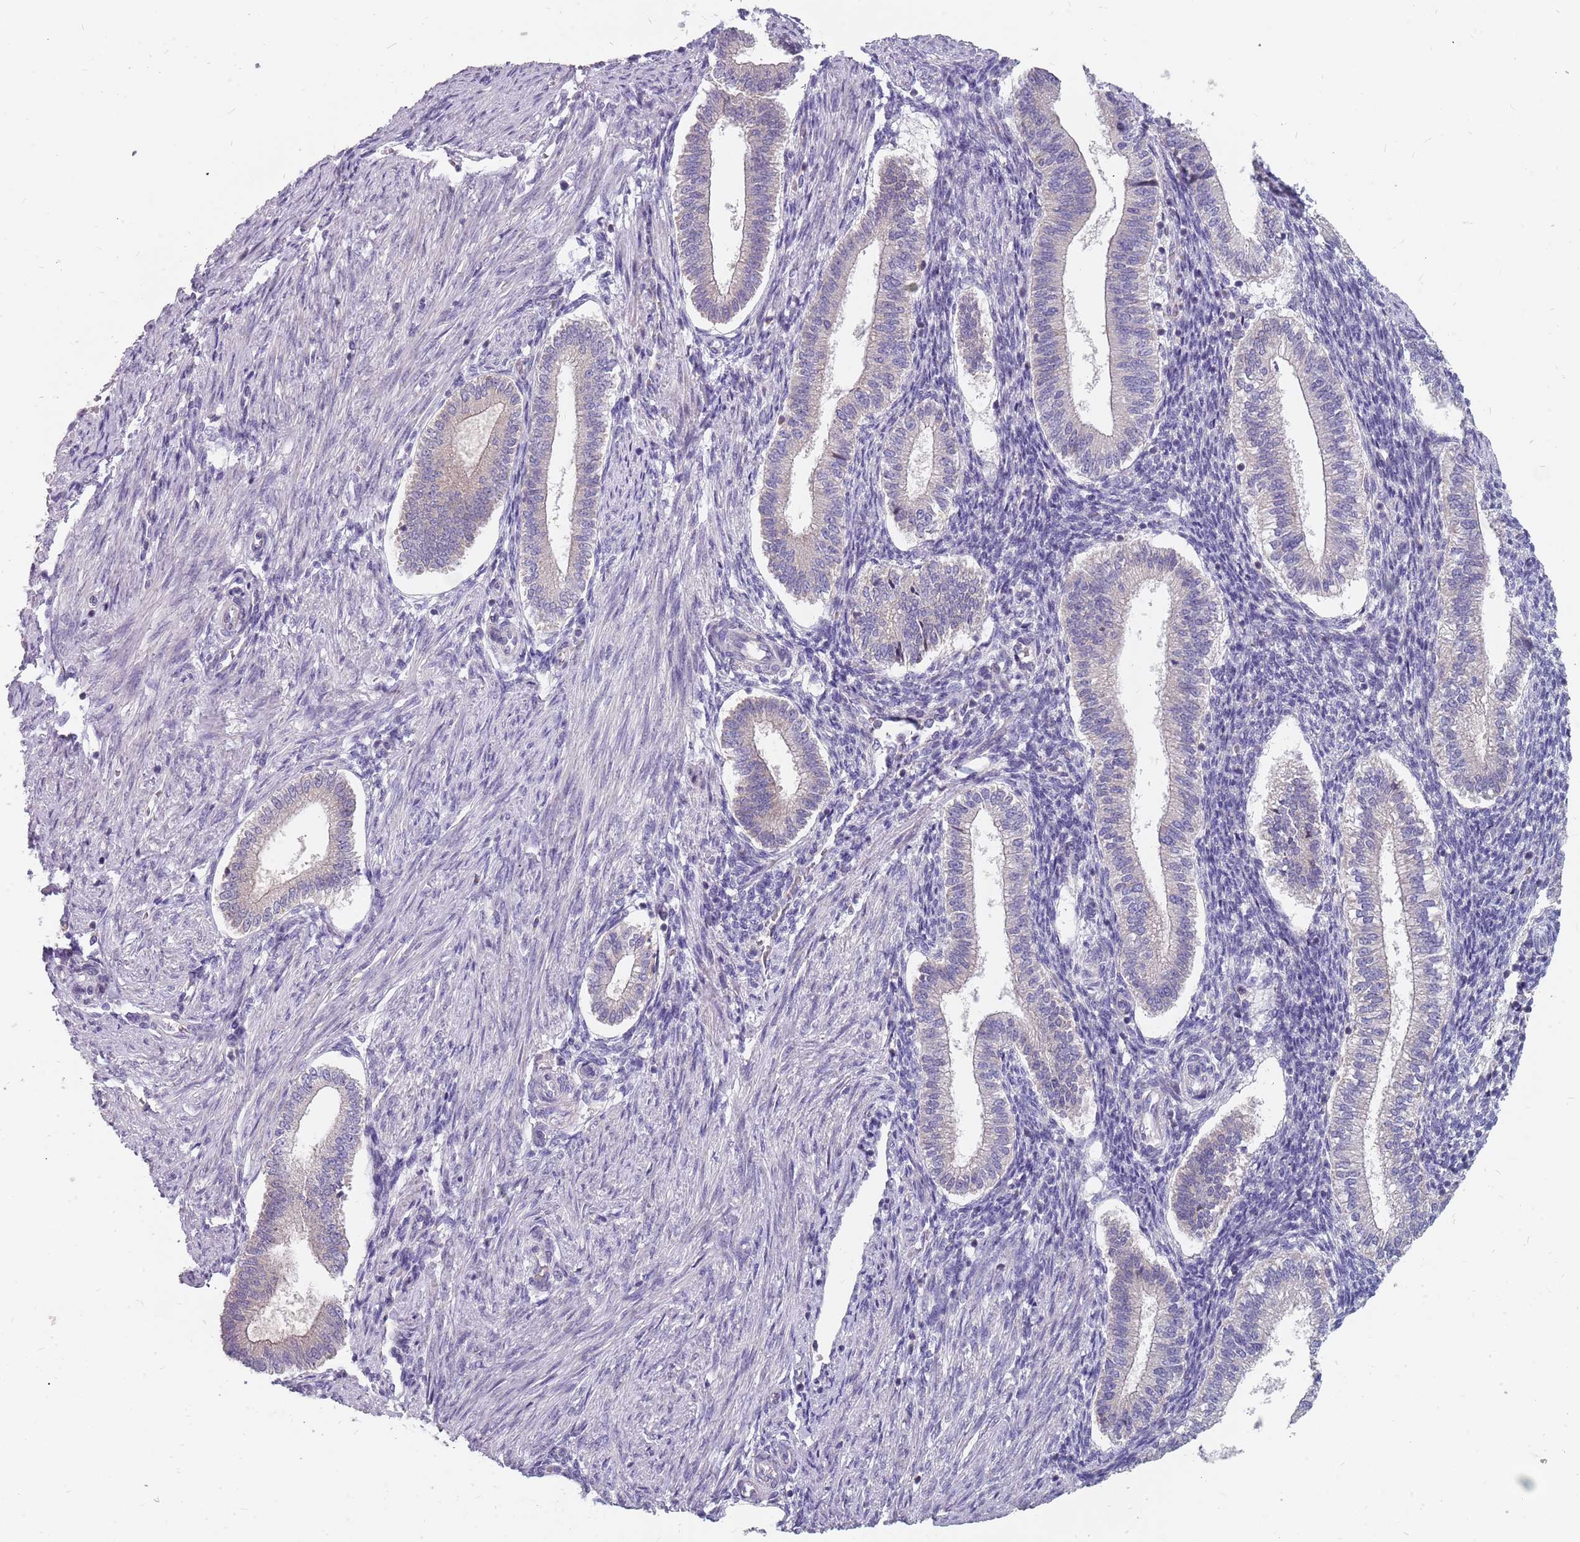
{"staining": {"intensity": "negative", "quantity": "none", "location": "none"}, "tissue": "endometrium", "cell_type": "Cells in endometrial stroma", "image_type": "normal", "snomed": [{"axis": "morphology", "description": "Normal tissue, NOS"}, {"axis": "topography", "description": "Endometrium"}], "caption": "A high-resolution photomicrograph shows immunohistochemistry (IHC) staining of normal endometrium, which demonstrates no significant staining in cells in endometrial stroma. (Stains: DAB immunohistochemistry (IHC) with hematoxylin counter stain, Microscopy: brightfield microscopy at high magnification).", "gene": "CMTR2", "patient": {"sex": "female", "age": 25}}